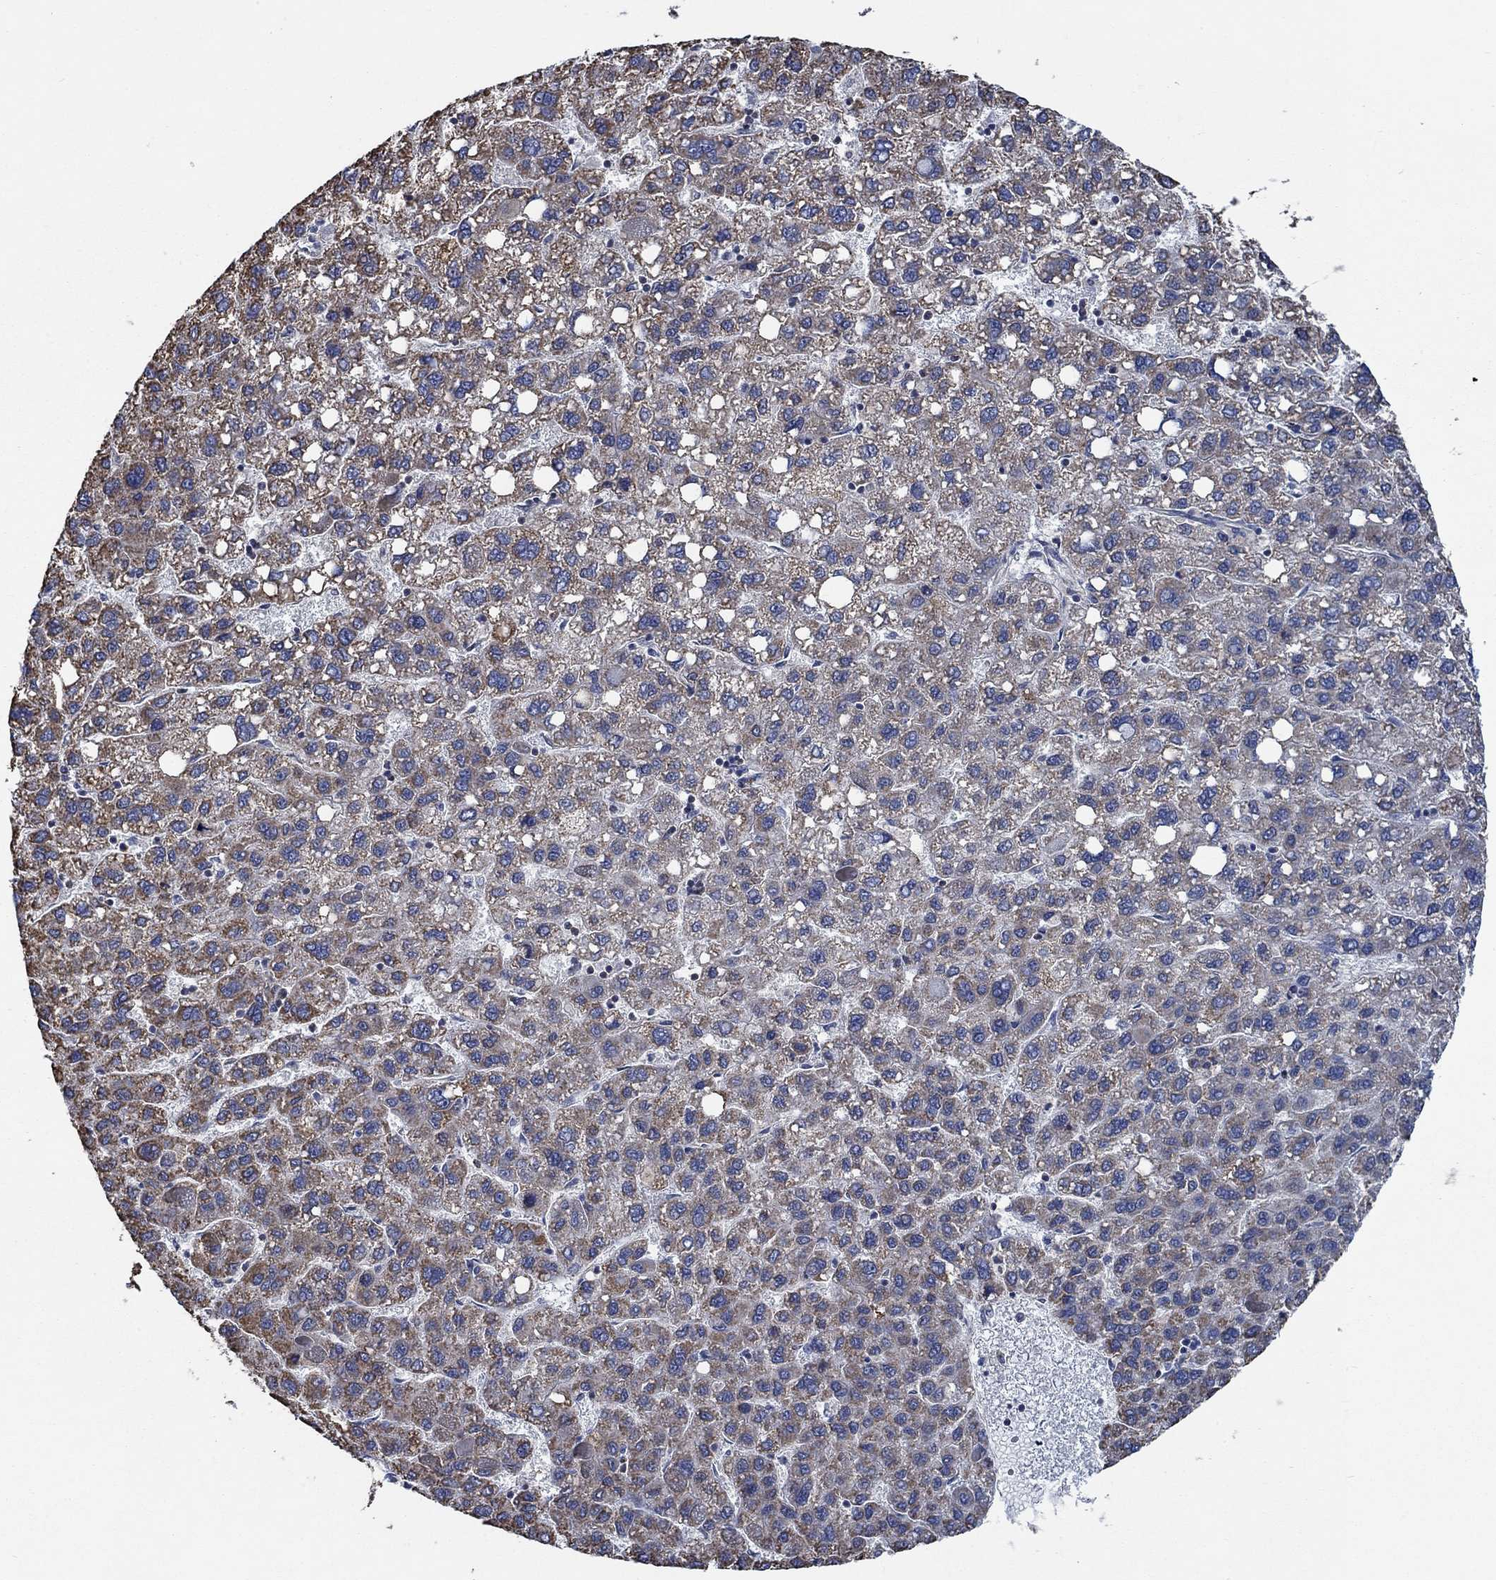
{"staining": {"intensity": "moderate", "quantity": "25%-75%", "location": "cytoplasmic/membranous"}, "tissue": "liver cancer", "cell_type": "Tumor cells", "image_type": "cancer", "snomed": [{"axis": "morphology", "description": "Carcinoma, Hepatocellular, NOS"}, {"axis": "topography", "description": "Liver"}], "caption": "Hepatocellular carcinoma (liver) was stained to show a protein in brown. There is medium levels of moderate cytoplasmic/membranous expression in approximately 25%-75% of tumor cells. (IHC, brightfield microscopy, high magnification).", "gene": "STXBP6", "patient": {"sex": "female", "age": 82}}